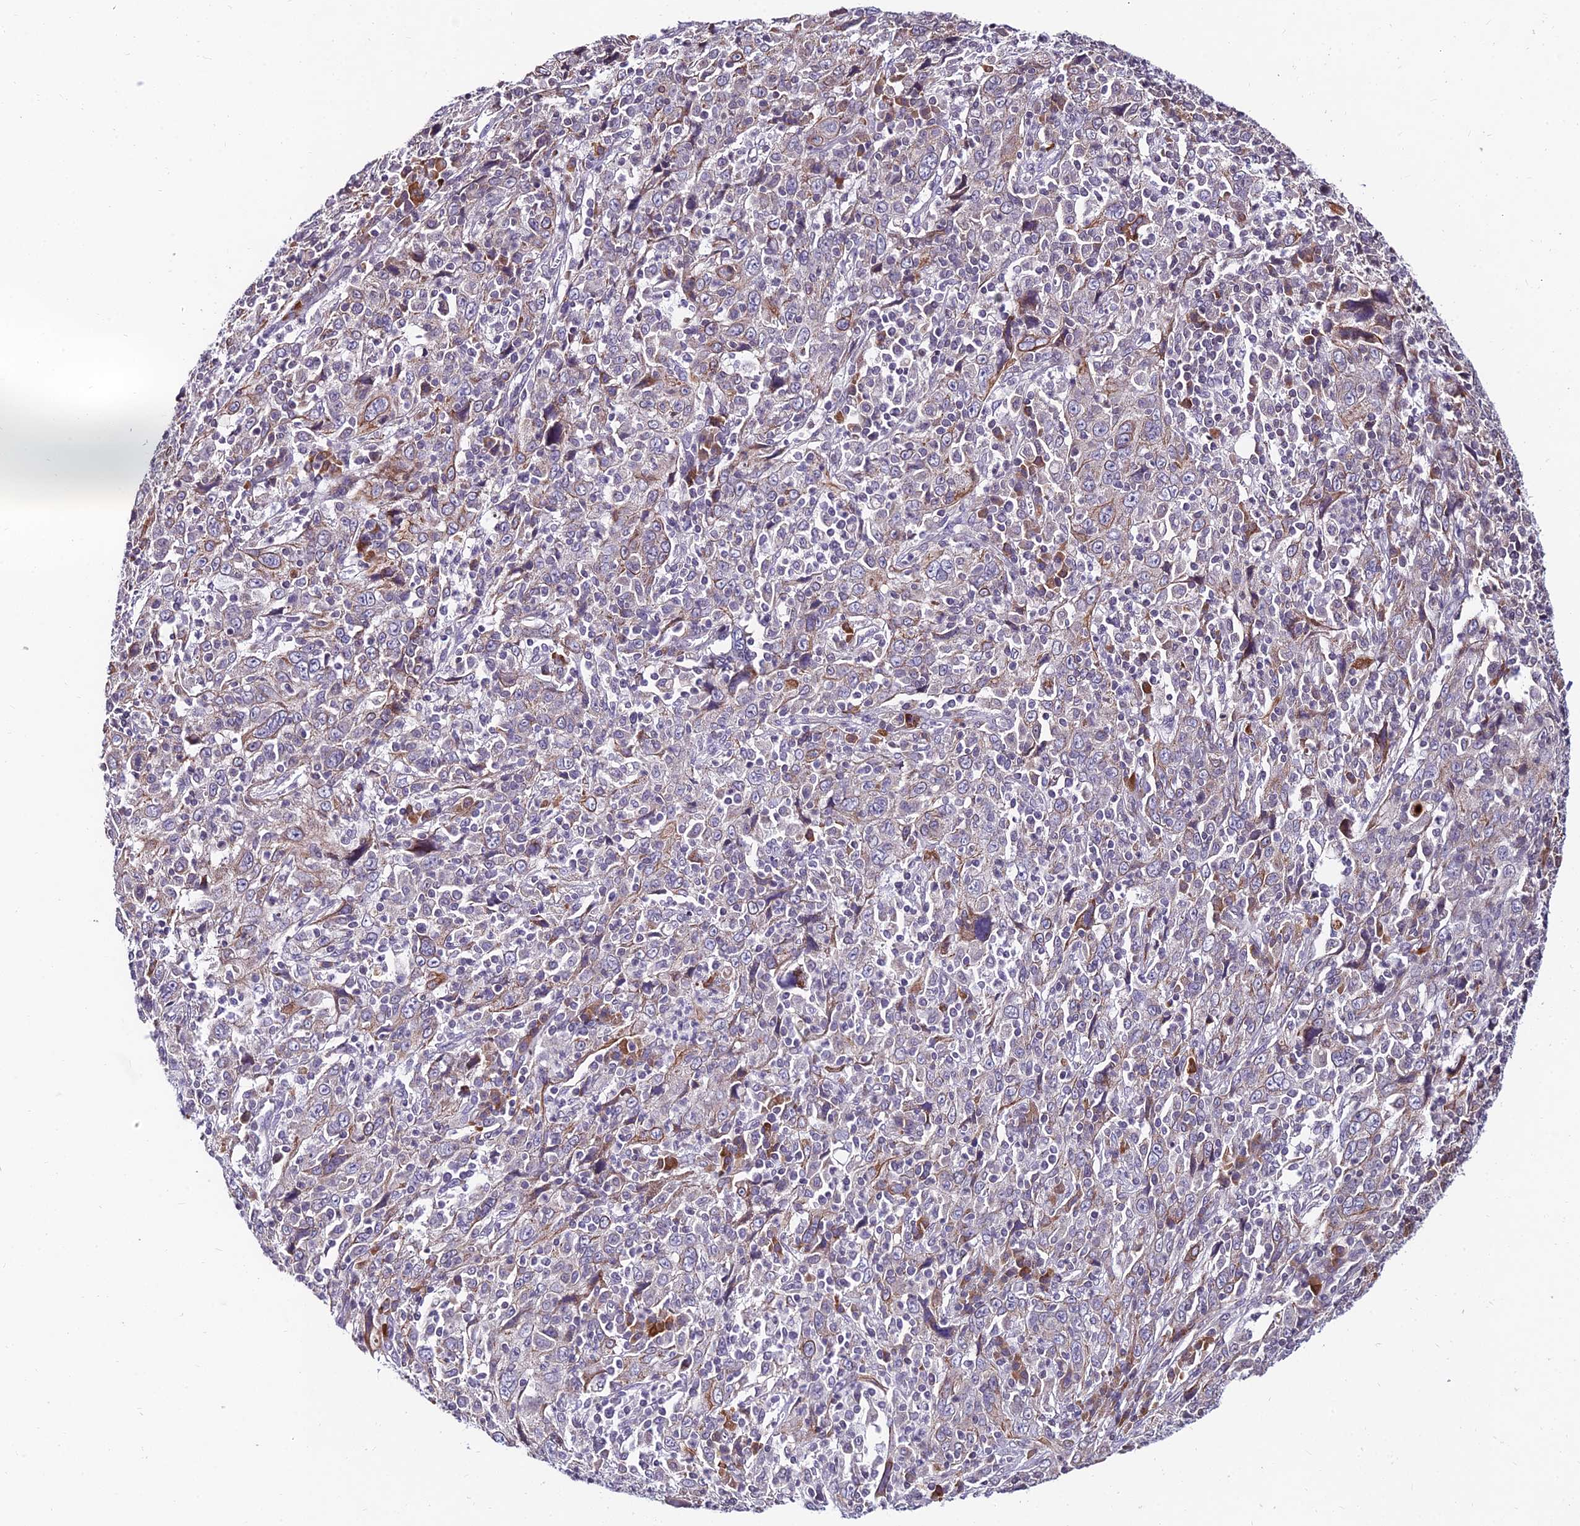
{"staining": {"intensity": "weak", "quantity": "<25%", "location": "cytoplasmic/membranous"}, "tissue": "cervical cancer", "cell_type": "Tumor cells", "image_type": "cancer", "snomed": [{"axis": "morphology", "description": "Squamous cell carcinoma, NOS"}, {"axis": "topography", "description": "Cervix"}], "caption": "Cervical cancer (squamous cell carcinoma) stained for a protein using immunohistochemistry shows no positivity tumor cells.", "gene": "CDNF", "patient": {"sex": "female", "age": 46}}